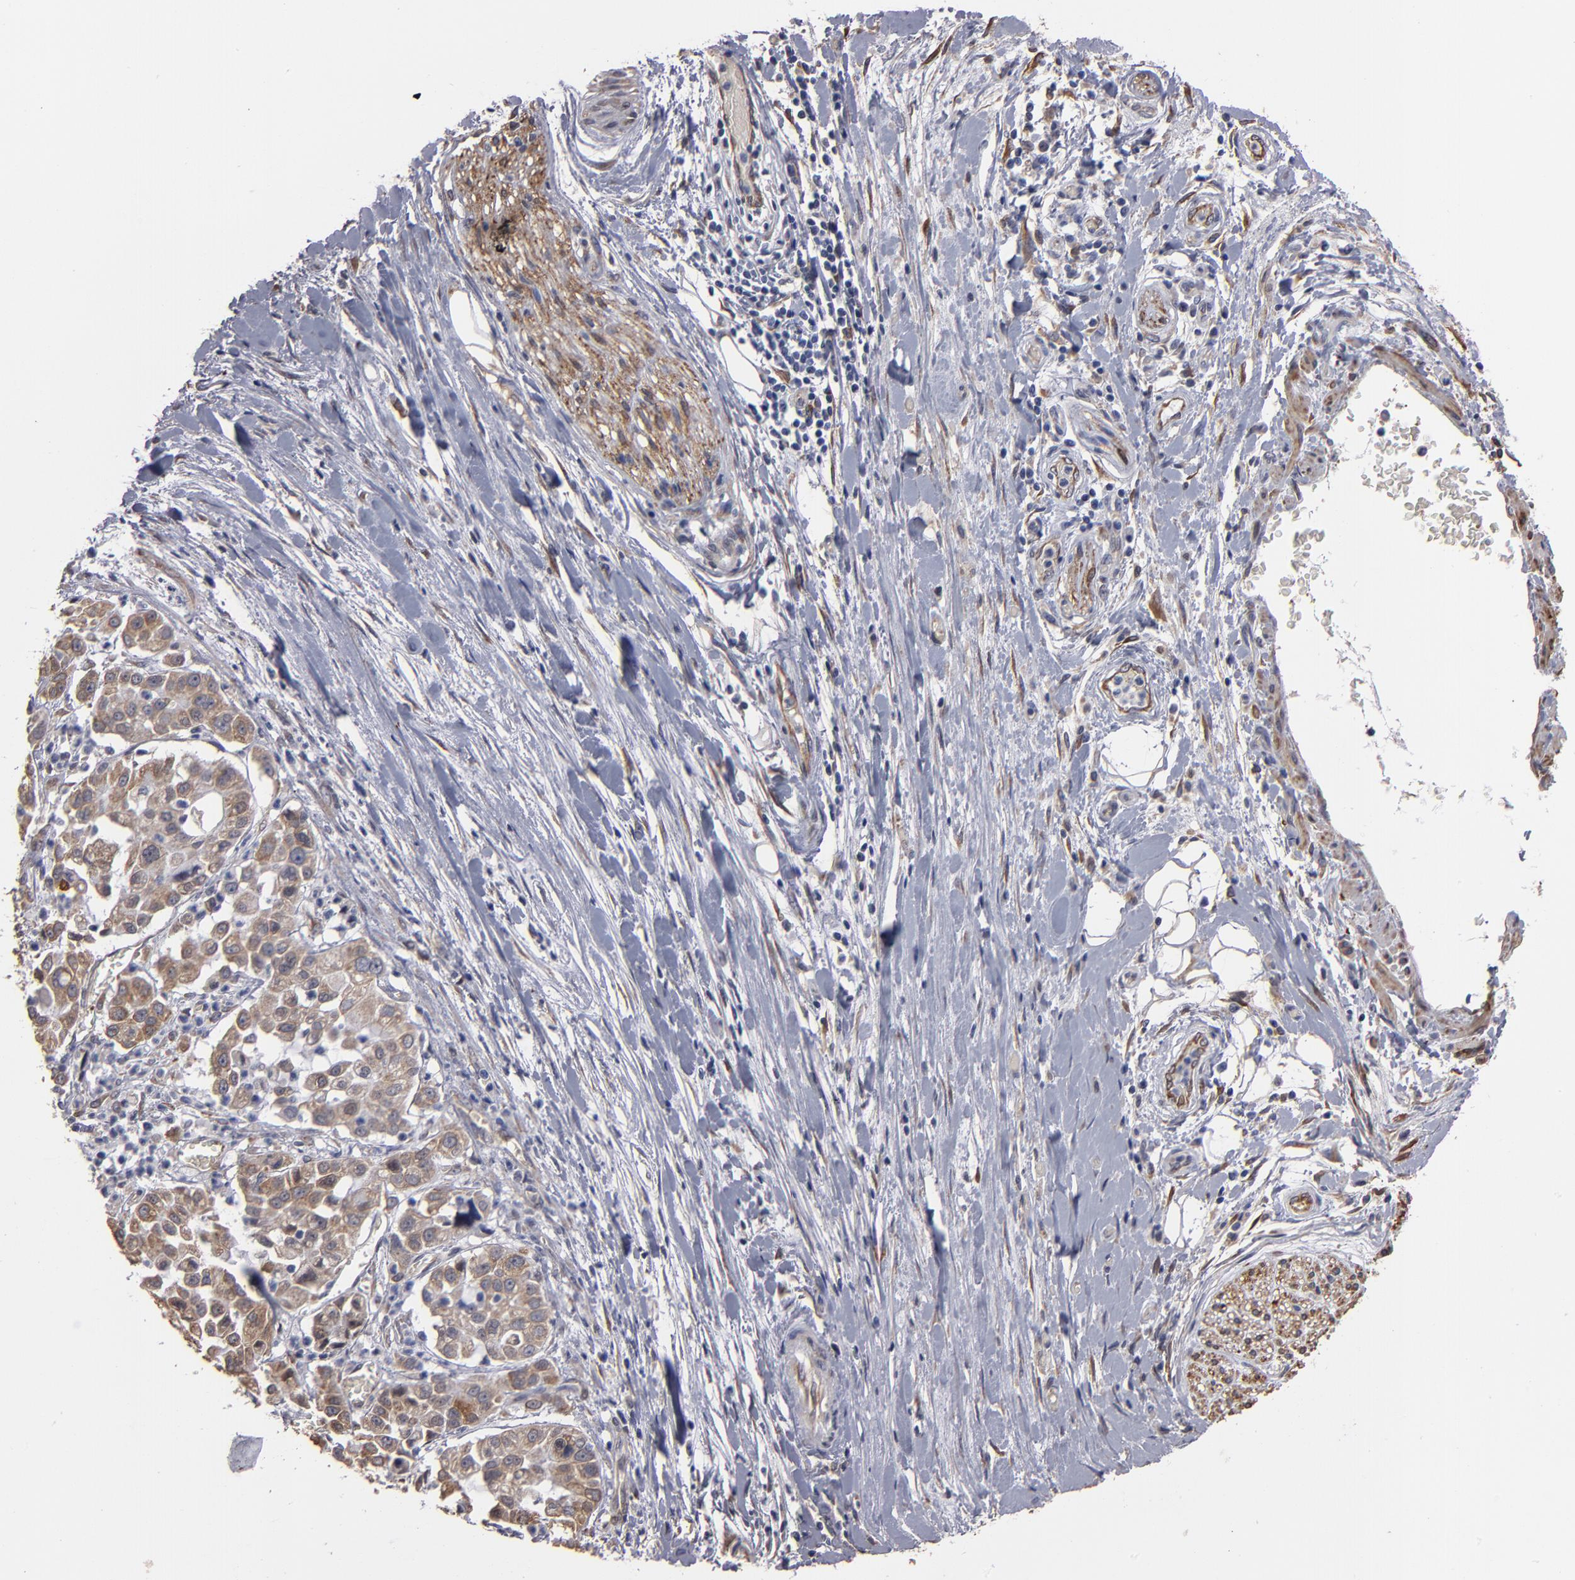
{"staining": {"intensity": "weak", "quantity": ">75%", "location": "cytoplasmic/membranous"}, "tissue": "pancreatic cancer", "cell_type": "Tumor cells", "image_type": "cancer", "snomed": [{"axis": "morphology", "description": "Adenocarcinoma, NOS"}, {"axis": "topography", "description": "Pancreas"}], "caption": "IHC of human pancreatic cancer exhibits low levels of weak cytoplasmic/membranous staining in approximately >75% of tumor cells.", "gene": "PGRMC1", "patient": {"sex": "female", "age": 52}}